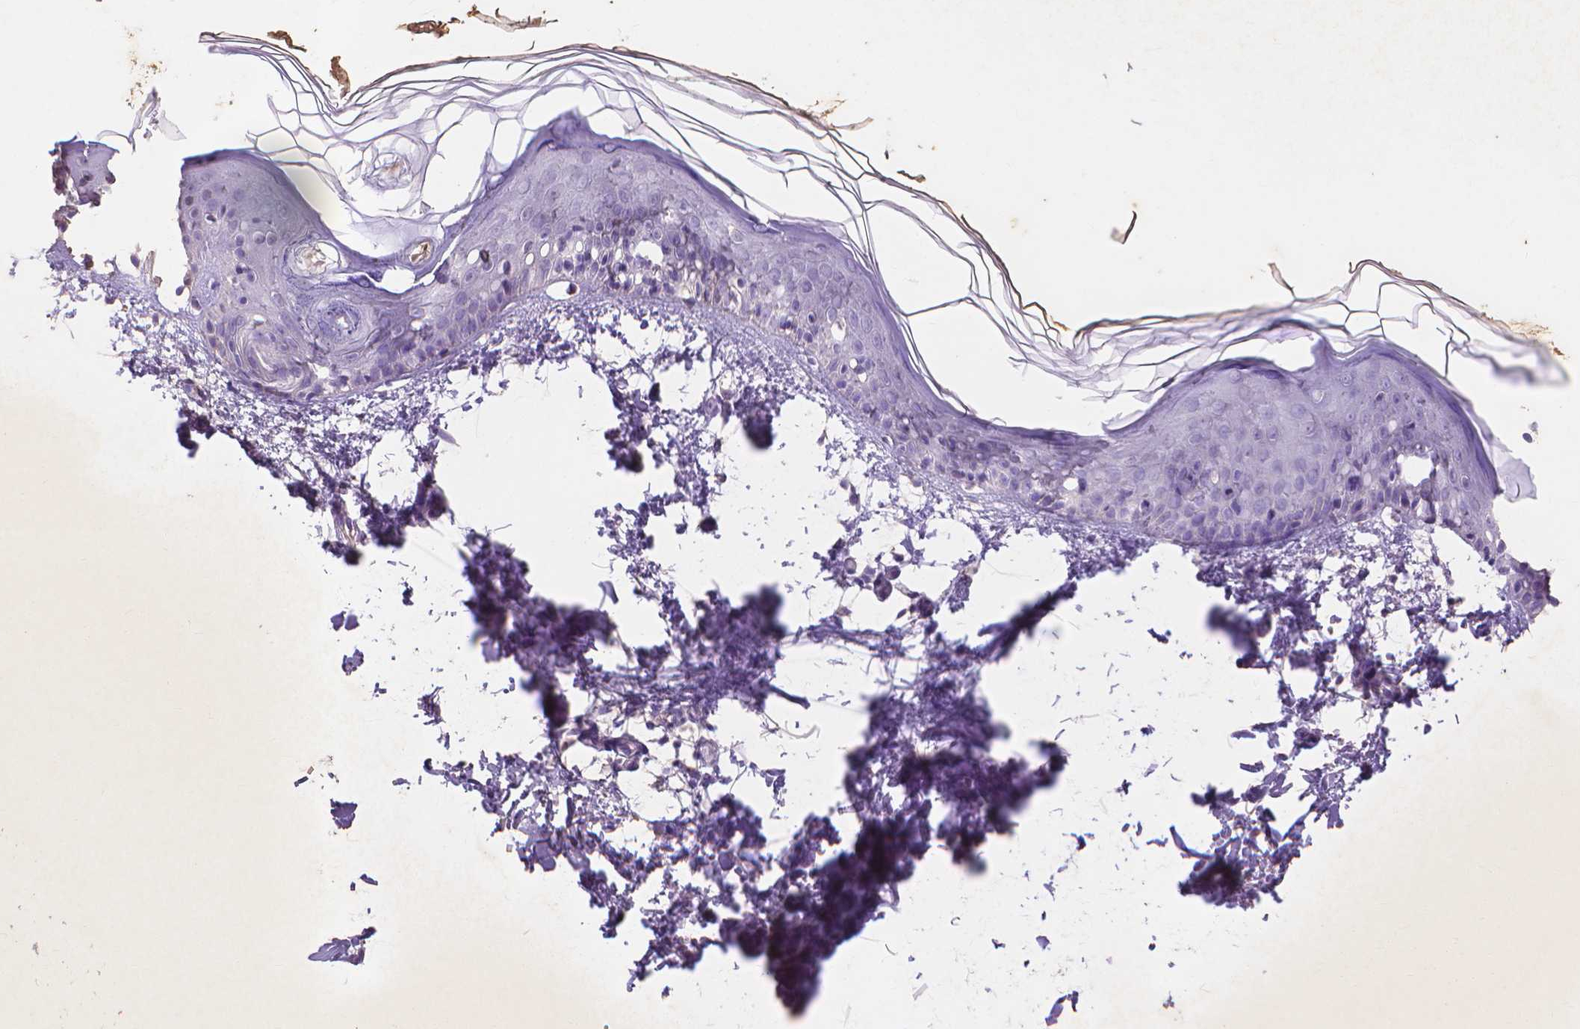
{"staining": {"intensity": "negative", "quantity": "none", "location": "none"}, "tissue": "skin", "cell_type": "Fibroblasts", "image_type": "normal", "snomed": [{"axis": "morphology", "description": "Normal tissue, NOS"}, {"axis": "topography", "description": "Skin"}], "caption": "Immunohistochemistry image of normal skin stained for a protein (brown), which reveals no staining in fibroblasts.", "gene": "MMP11", "patient": {"sex": "female", "age": 62}}